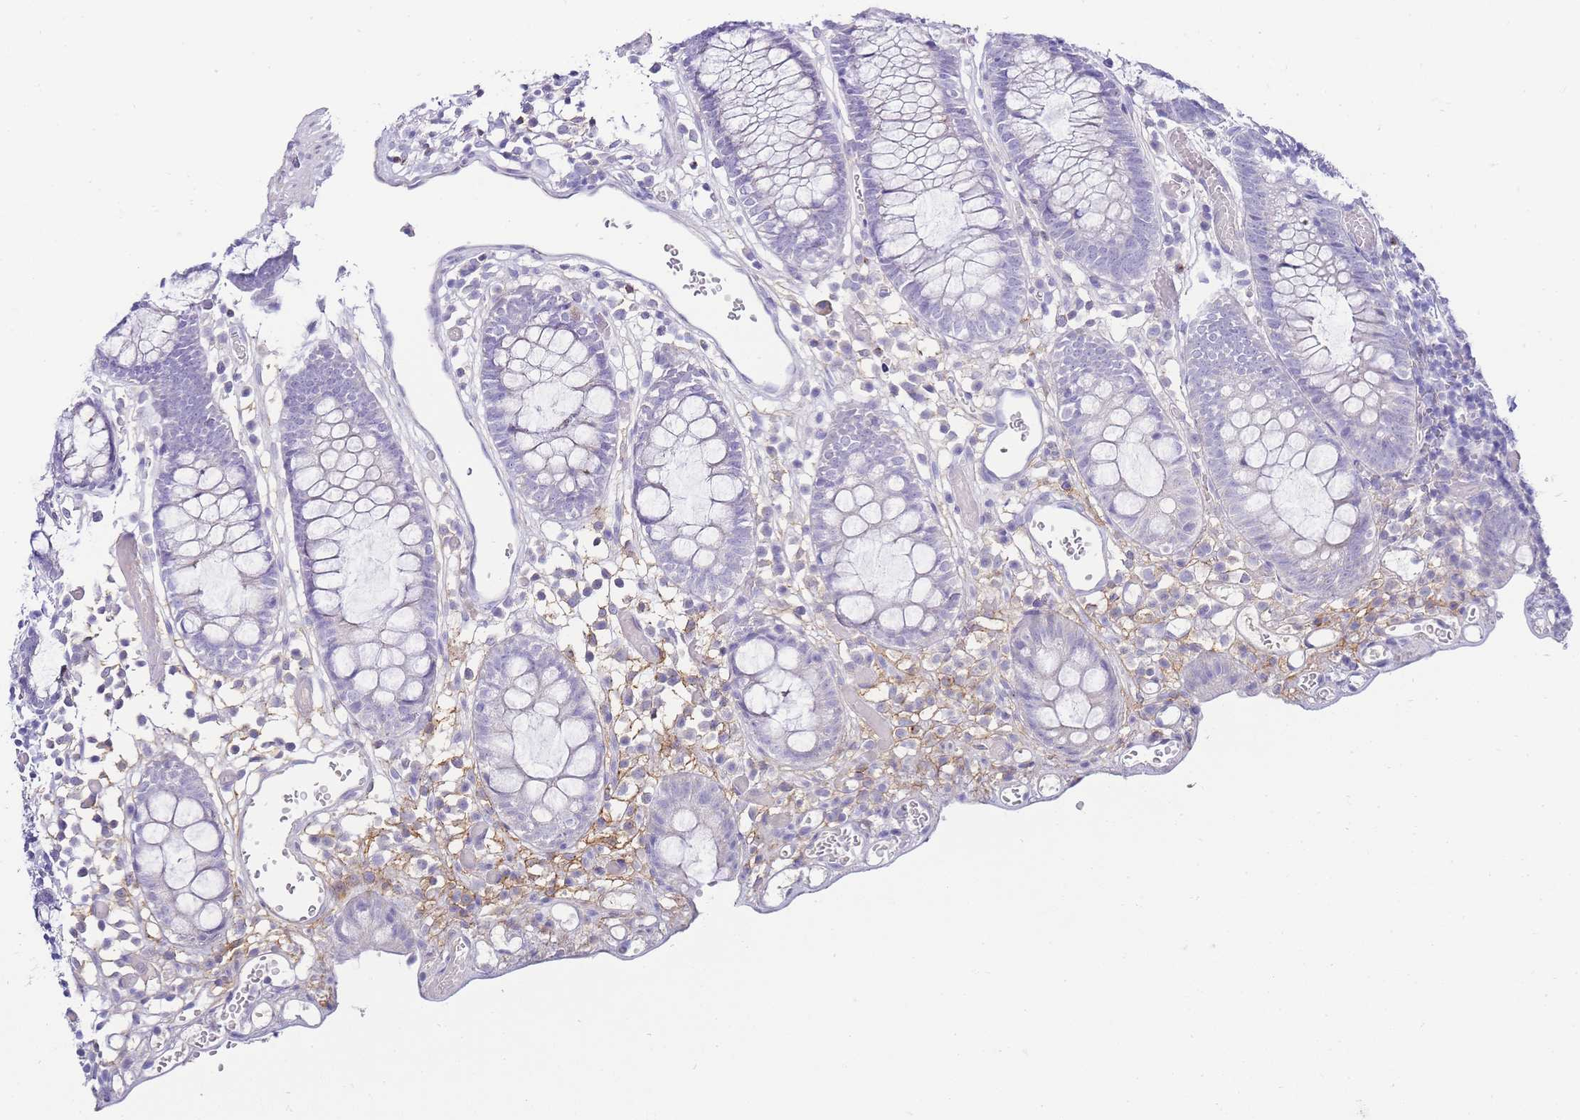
{"staining": {"intensity": "negative", "quantity": "none", "location": "none"}, "tissue": "colon", "cell_type": "Endothelial cells", "image_type": "normal", "snomed": [{"axis": "morphology", "description": "Normal tissue, NOS"}, {"axis": "topography", "description": "Colon"}], "caption": "An IHC photomicrograph of unremarkable colon is shown. There is no staining in endothelial cells of colon.", "gene": "DPP4", "patient": {"sex": "male", "age": 14}}